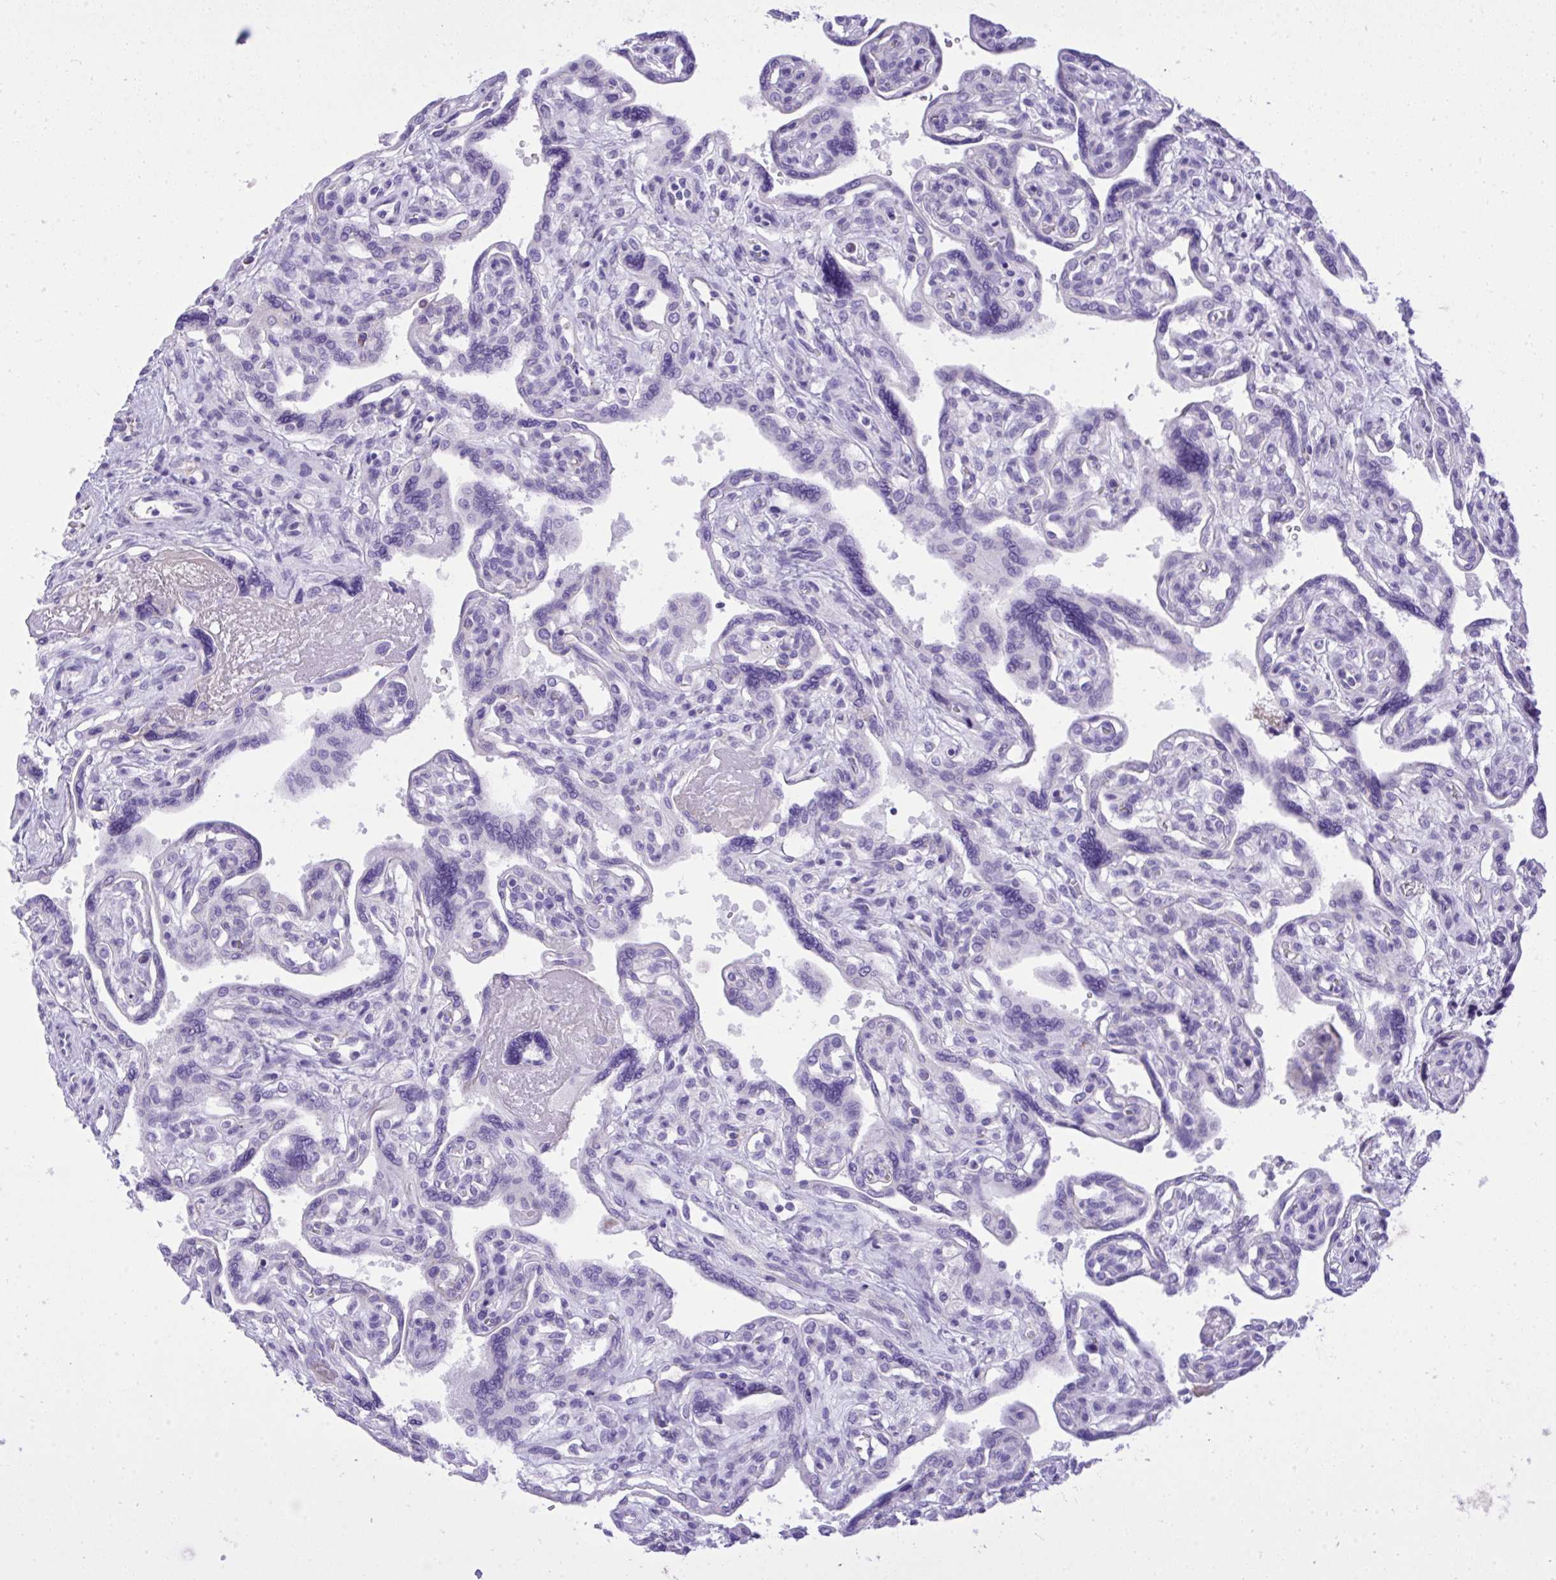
{"staining": {"intensity": "negative", "quantity": "none", "location": "none"}, "tissue": "placenta", "cell_type": "Decidual cells", "image_type": "normal", "snomed": [{"axis": "morphology", "description": "Normal tissue, NOS"}, {"axis": "topography", "description": "Placenta"}], "caption": "The IHC photomicrograph has no significant expression in decidual cells of placenta.", "gene": "ST6GALNAC3", "patient": {"sex": "female", "age": 39}}